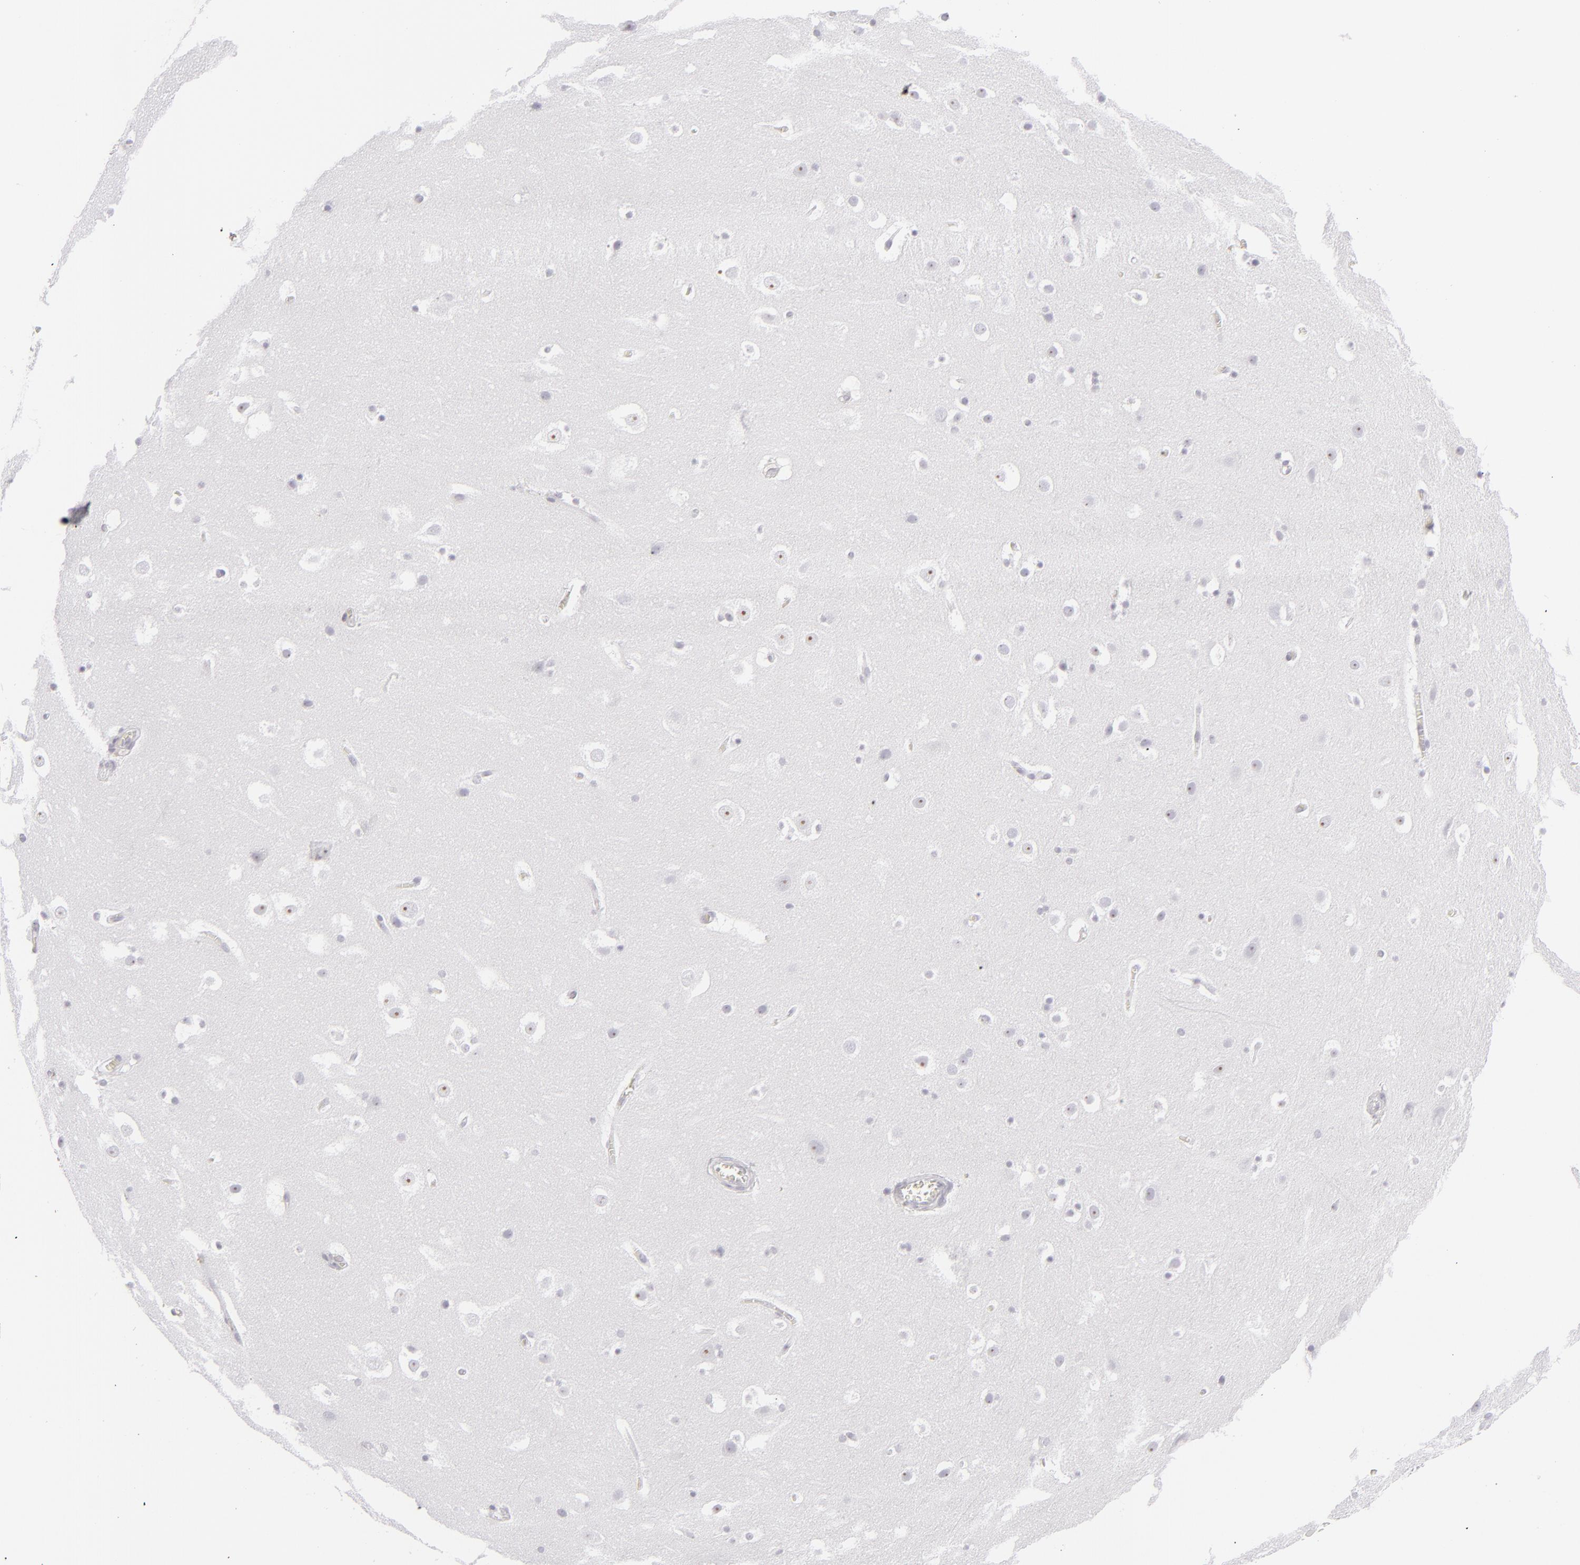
{"staining": {"intensity": "negative", "quantity": "none", "location": "none"}, "tissue": "hippocampus", "cell_type": "Glial cells", "image_type": "normal", "snomed": [{"axis": "morphology", "description": "Normal tissue, NOS"}, {"axis": "topography", "description": "Hippocampus"}], "caption": "Photomicrograph shows no significant protein positivity in glial cells of unremarkable hippocampus. The staining was performed using DAB to visualize the protein expression in brown, while the nuclei were stained in blue with hematoxylin (Magnification: 20x).", "gene": "CD7", "patient": {"sex": "male", "age": 45}}